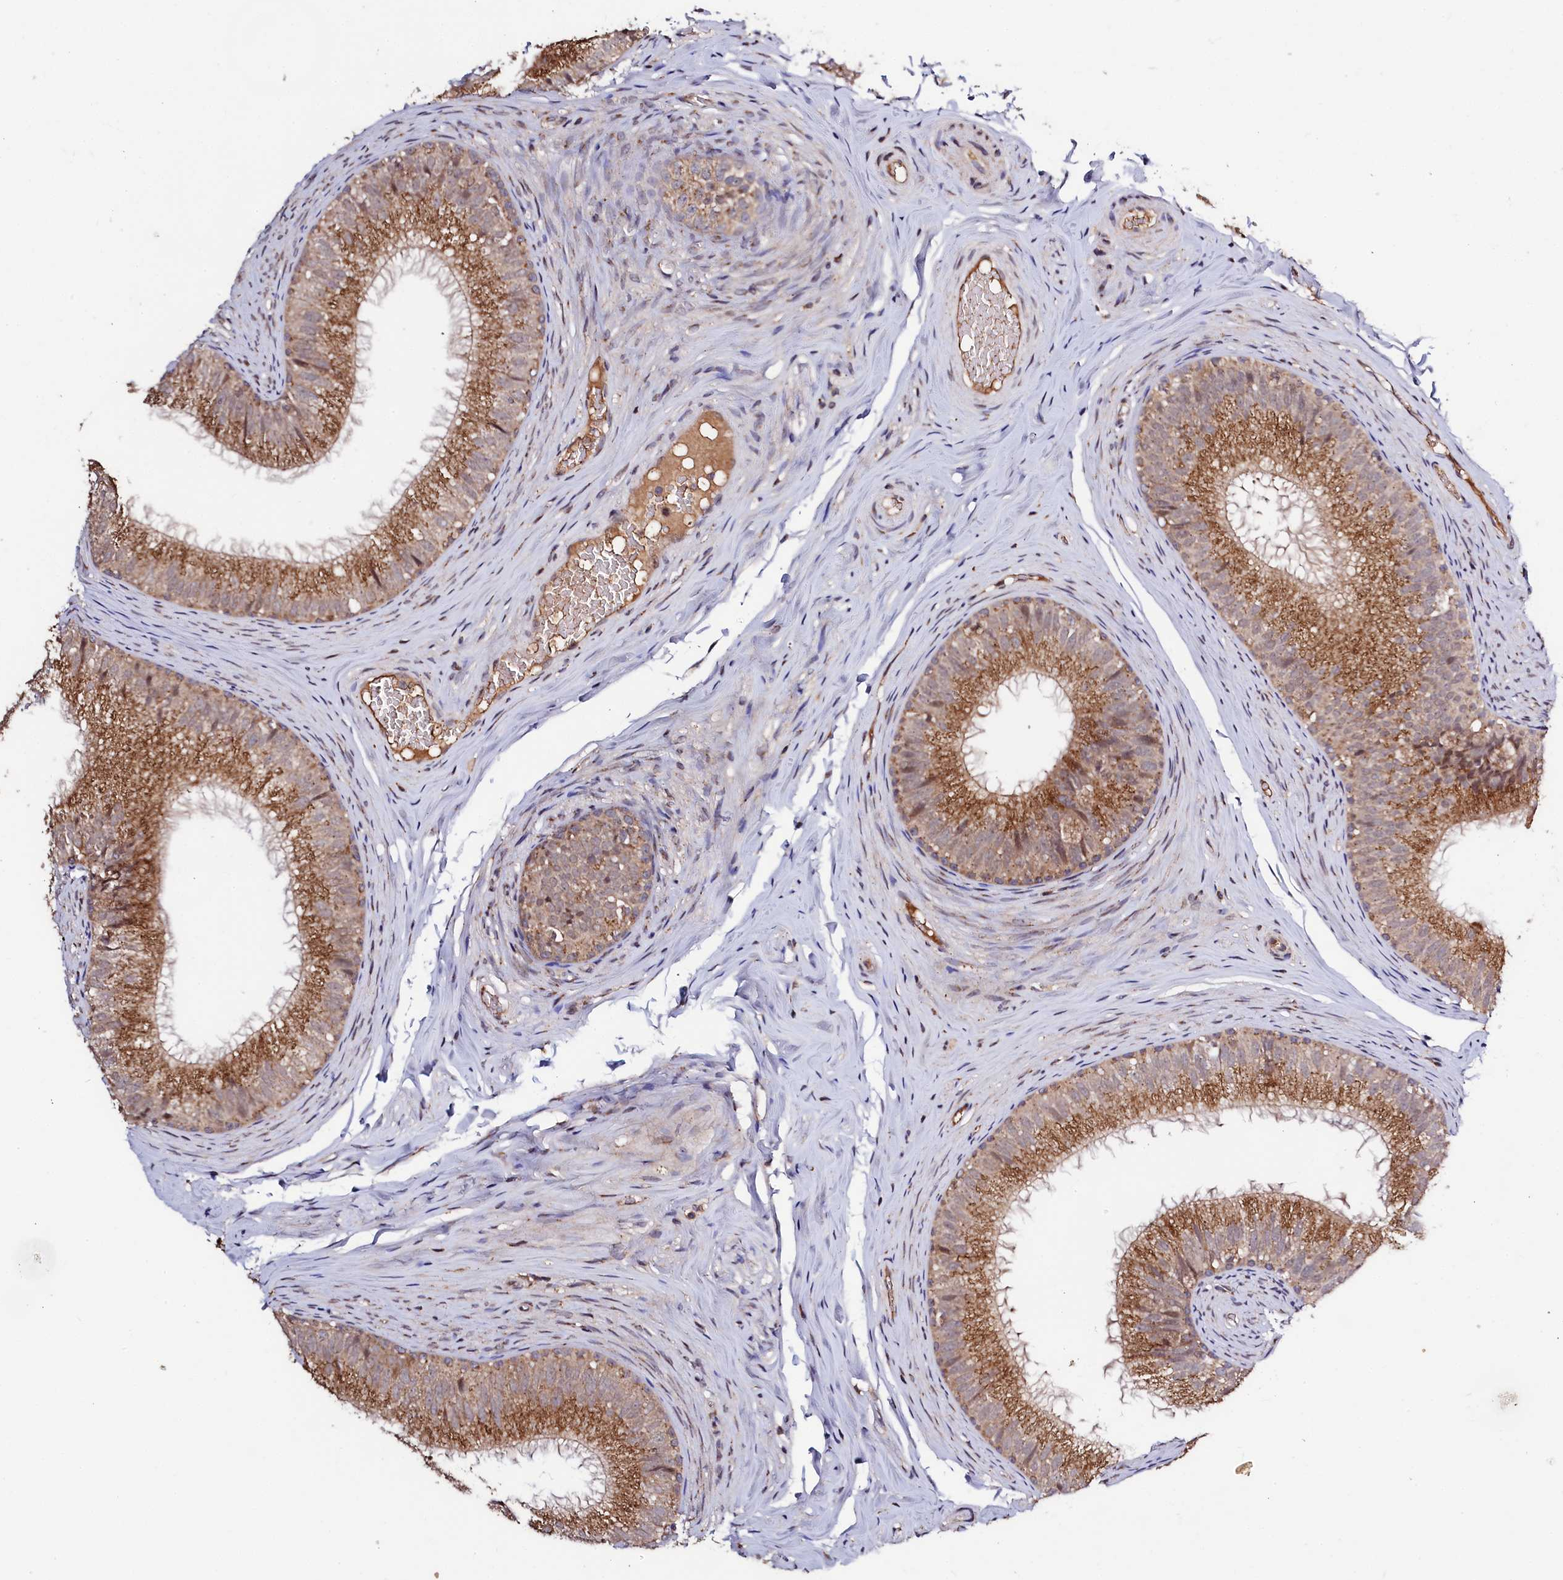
{"staining": {"intensity": "moderate", "quantity": ">75%", "location": "cytoplasmic/membranous,nuclear"}, "tissue": "epididymis", "cell_type": "Glandular cells", "image_type": "normal", "snomed": [{"axis": "morphology", "description": "Normal tissue, NOS"}, {"axis": "topography", "description": "Epididymis"}], "caption": "A medium amount of moderate cytoplasmic/membranous,nuclear positivity is seen in approximately >75% of glandular cells in normal epididymis.", "gene": "SEC24C", "patient": {"sex": "male", "age": 34}}